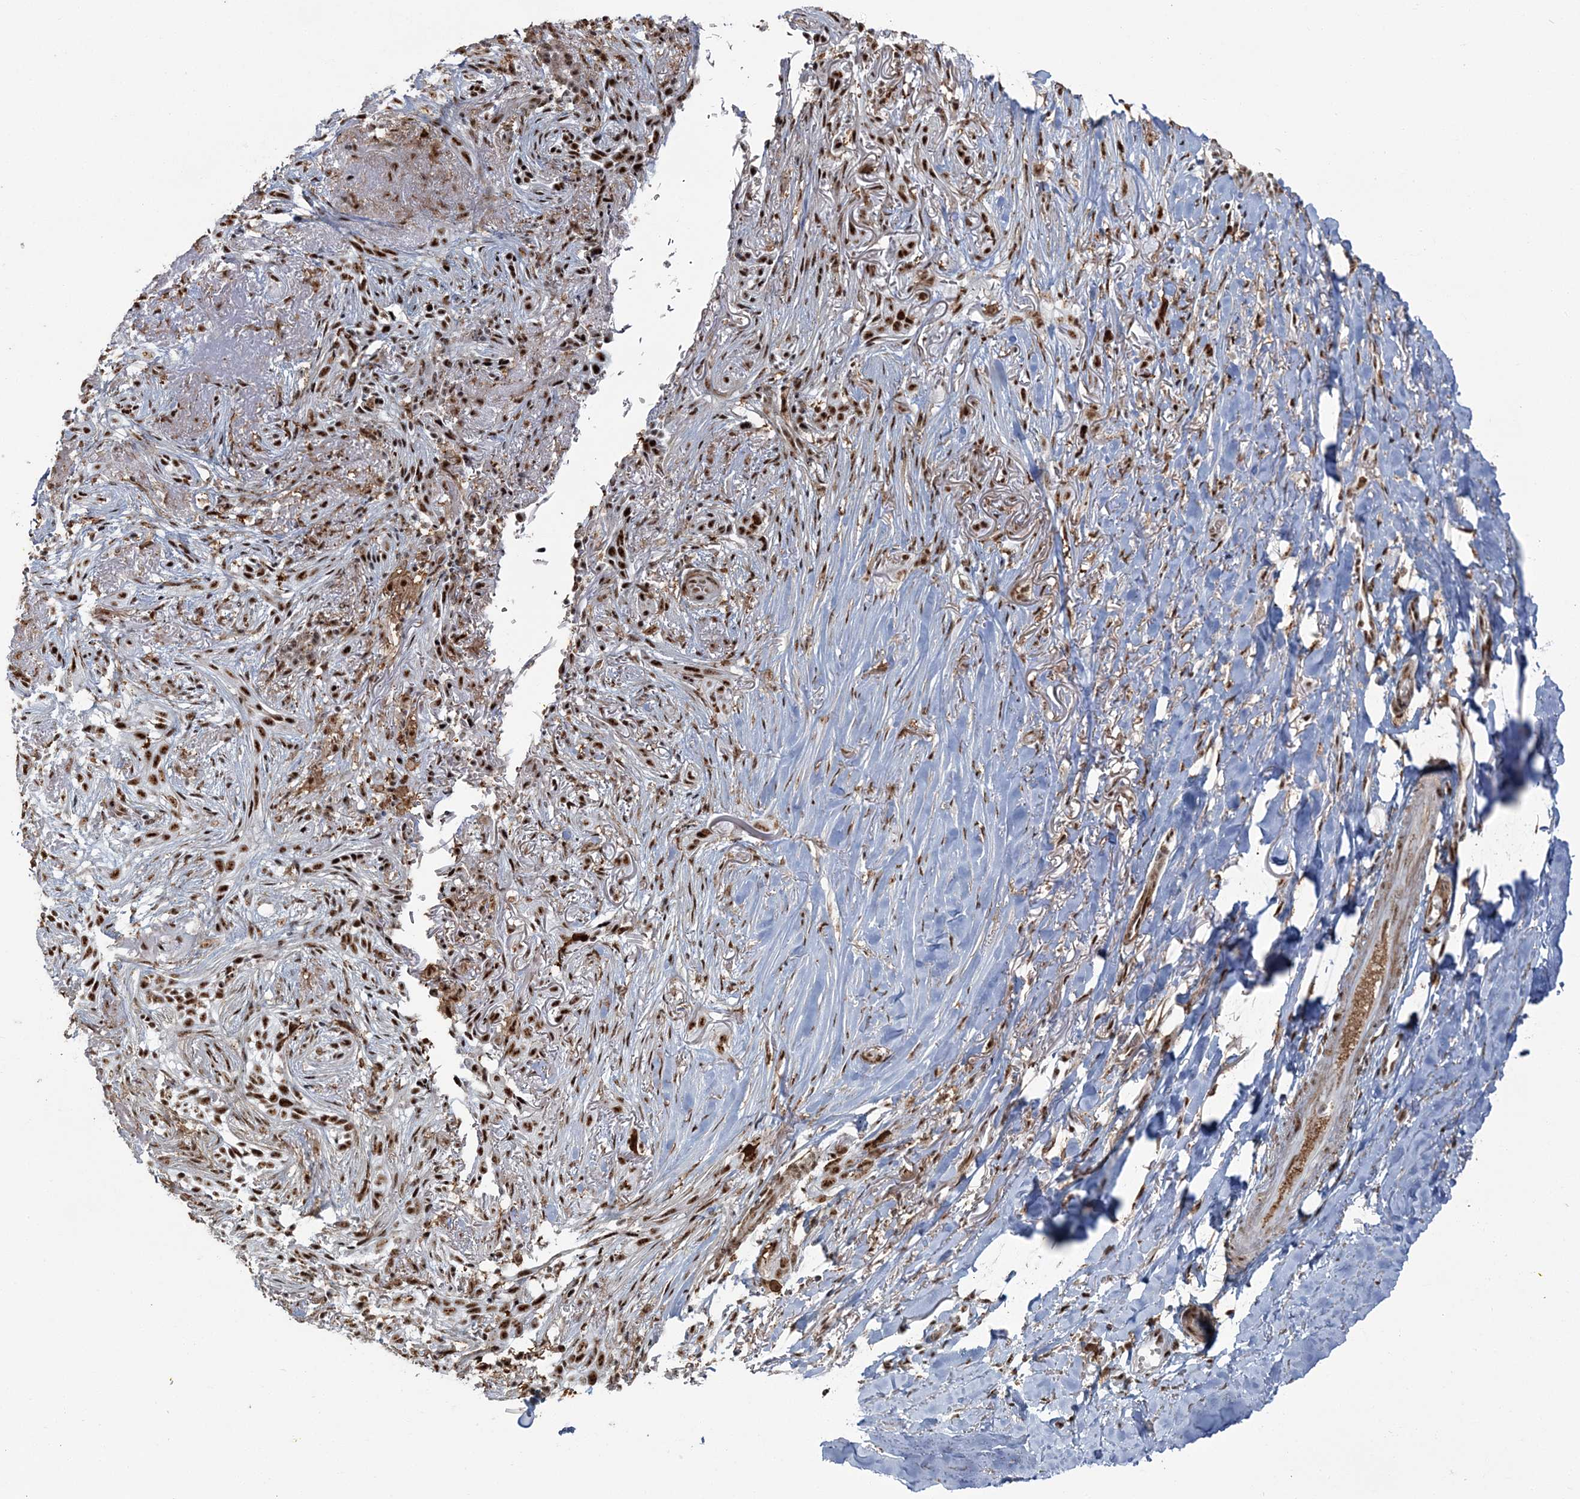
{"staining": {"intensity": "moderate", "quantity": ">75%", "location": "nuclear"}, "tissue": "adipose tissue", "cell_type": "Adipocytes", "image_type": "normal", "snomed": [{"axis": "morphology", "description": "Normal tissue, NOS"}, {"axis": "morphology", "description": "Basal cell carcinoma"}, {"axis": "topography", "description": "Skin"}], "caption": "DAB (3,3'-diaminobenzidine) immunohistochemical staining of benign human adipose tissue demonstrates moderate nuclear protein expression in about >75% of adipocytes.", "gene": "DDX46", "patient": {"sex": "female", "age": 89}}